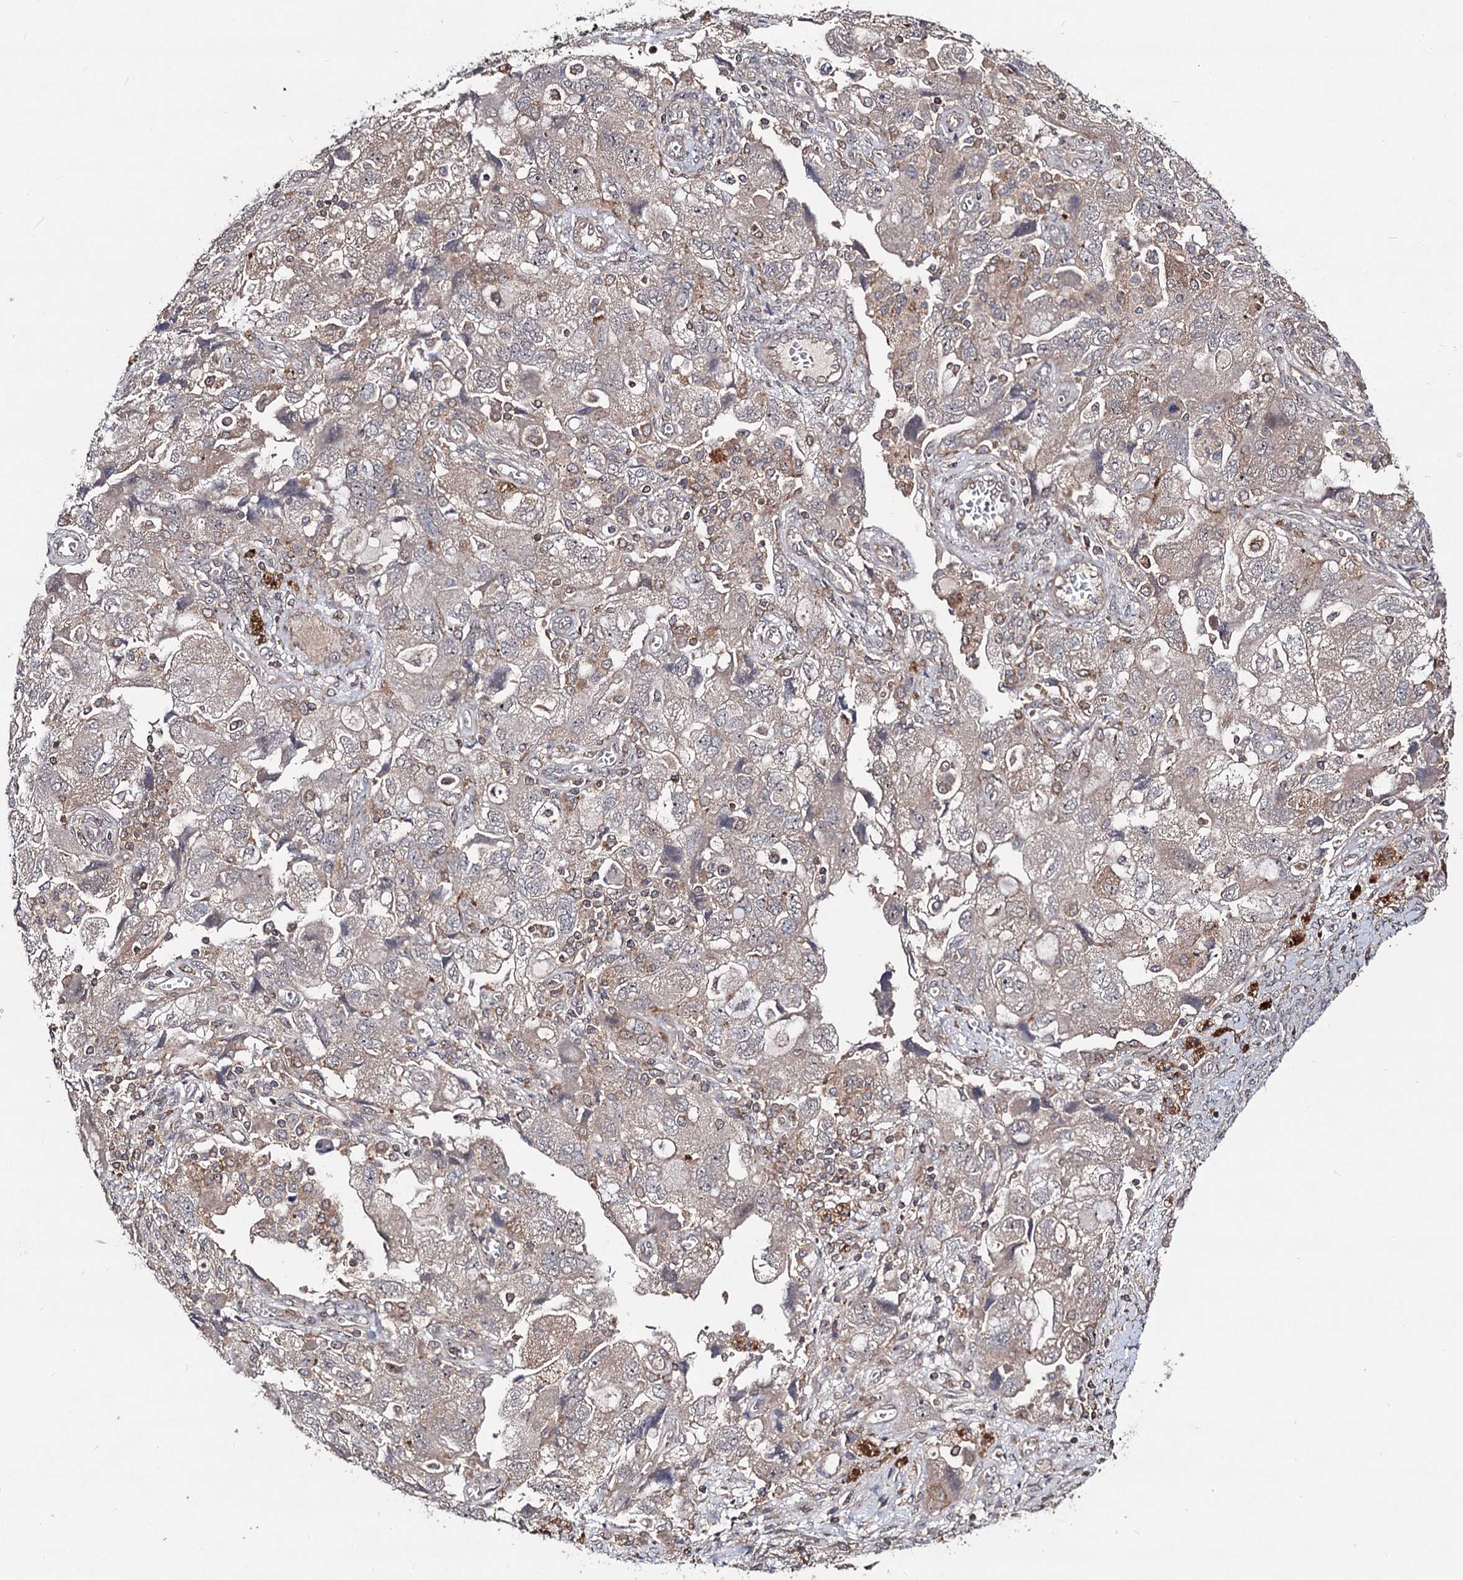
{"staining": {"intensity": "weak", "quantity": ">75%", "location": "cytoplasmic/membranous"}, "tissue": "ovarian cancer", "cell_type": "Tumor cells", "image_type": "cancer", "snomed": [{"axis": "morphology", "description": "Carcinoma, NOS"}, {"axis": "morphology", "description": "Cystadenocarcinoma, serous, NOS"}, {"axis": "topography", "description": "Ovary"}], "caption": "The immunohistochemical stain labels weak cytoplasmic/membranous expression in tumor cells of ovarian carcinoma tissue.", "gene": "KXD1", "patient": {"sex": "female", "age": 69}}